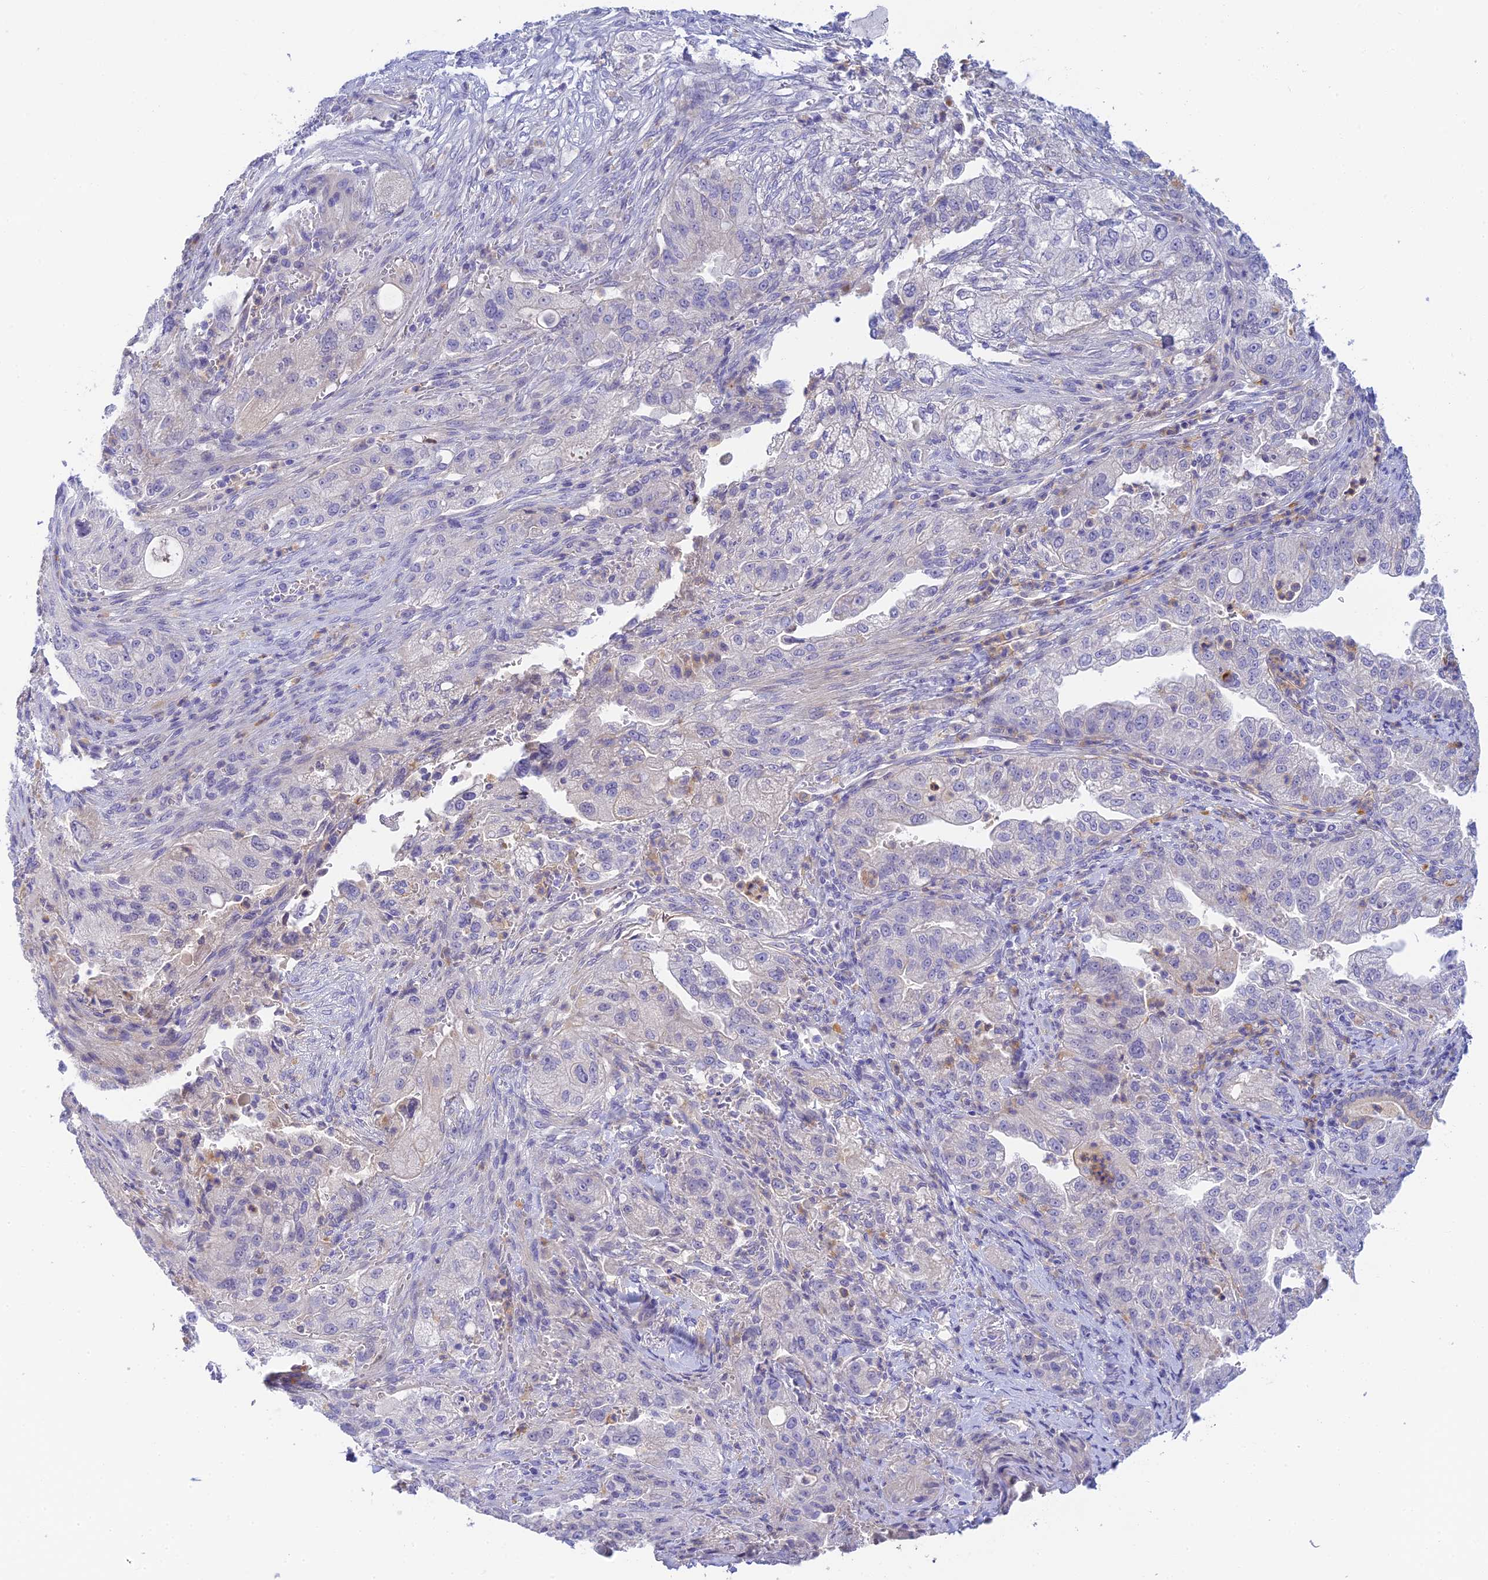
{"staining": {"intensity": "negative", "quantity": "none", "location": "none"}, "tissue": "pancreatic cancer", "cell_type": "Tumor cells", "image_type": "cancer", "snomed": [{"axis": "morphology", "description": "Adenocarcinoma, NOS"}, {"axis": "topography", "description": "Pancreas"}], "caption": "Immunohistochemical staining of human pancreatic cancer (adenocarcinoma) exhibits no significant expression in tumor cells. The staining was performed using DAB to visualize the protein expression in brown, while the nuclei were stained in blue with hematoxylin (Magnification: 20x).", "gene": "INTS13", "patient": {"sex": "female", "age": 78}}